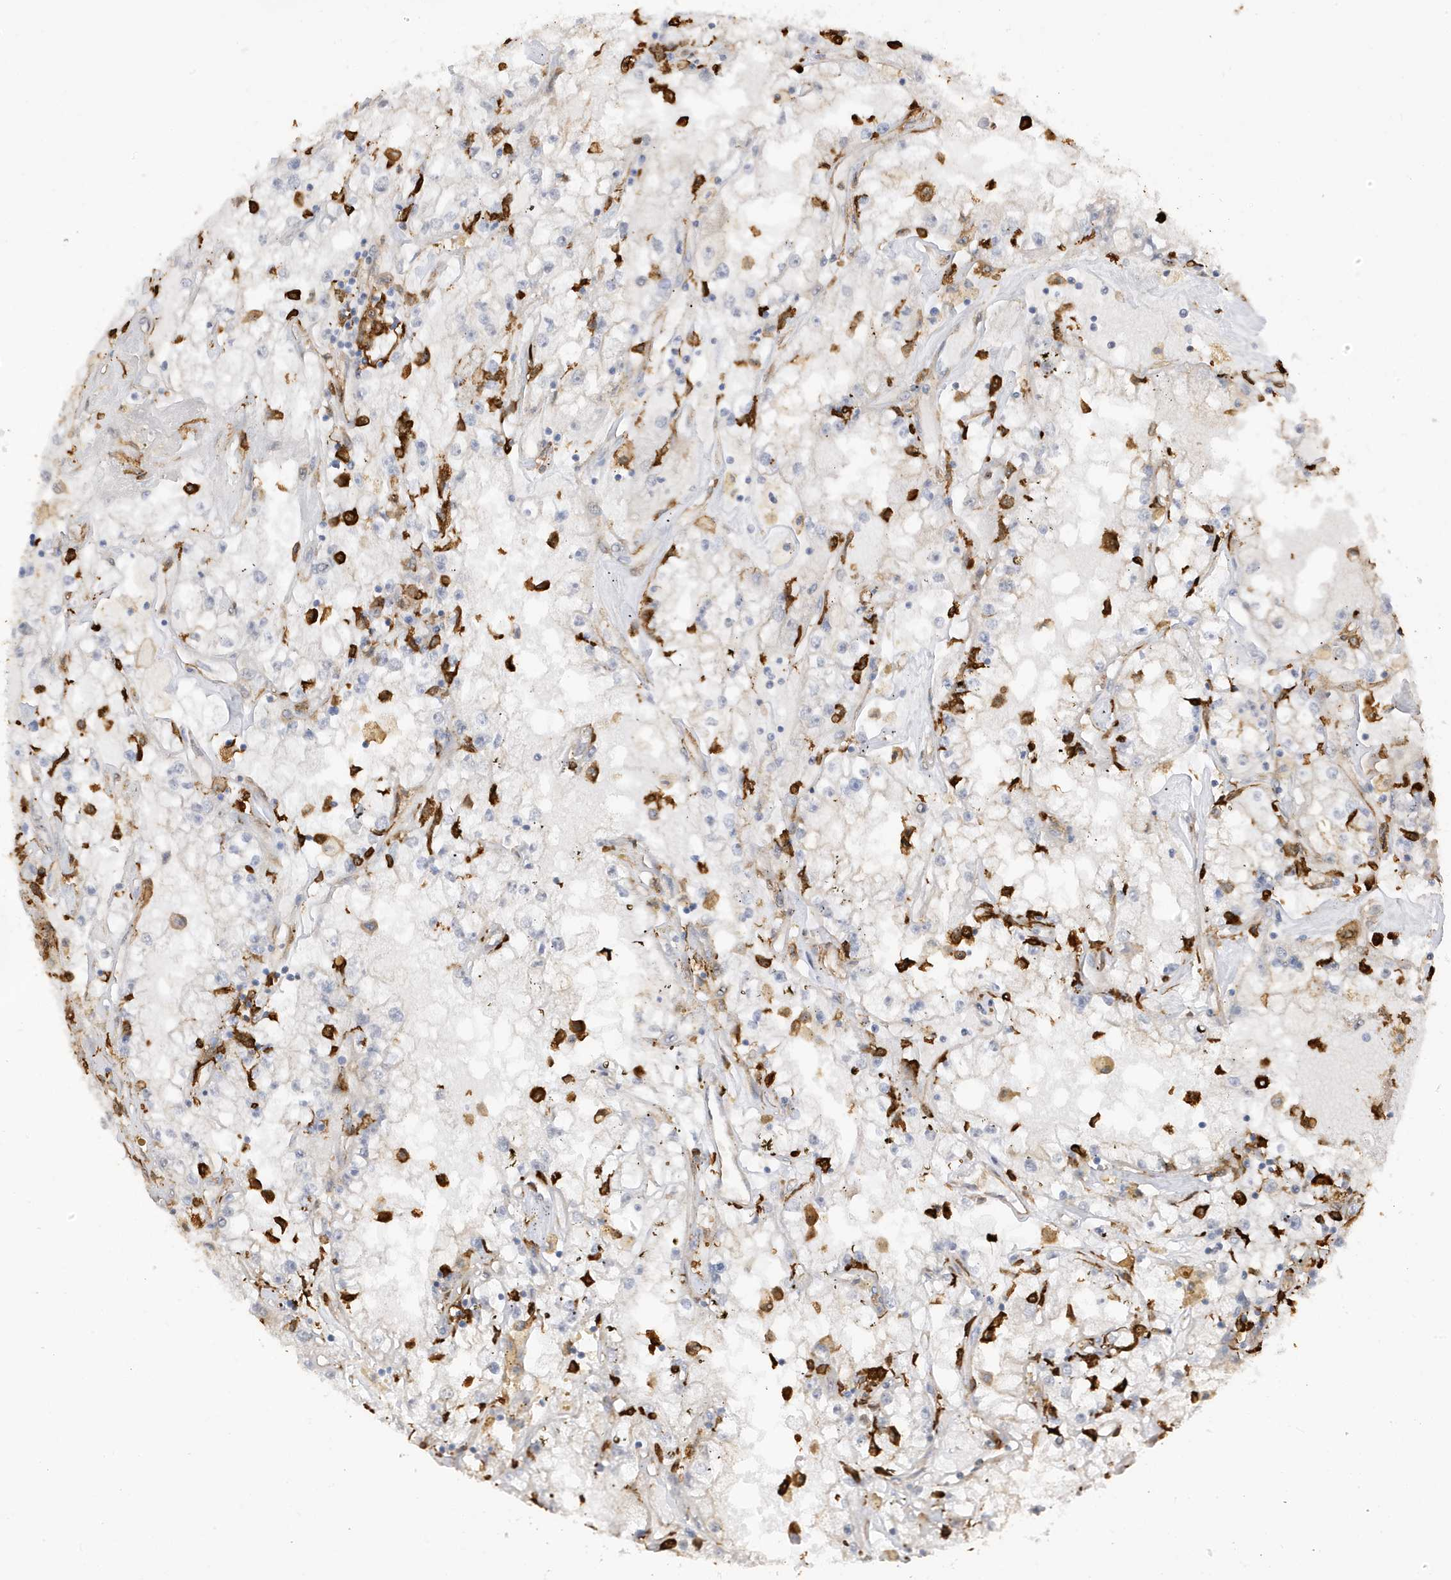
{"staining": {"intensity": "negative", "quantity": "none", "location": "none"}, "tissue": "renal cancer", "cell_type": "Tumor cells", "image_type": "cancer", "snomed": [{"axis": "morphology", "description": "Adenocarcinoma, NOS"}, {"axis": "topography", "description": "Kidney"}], "caption": "An immunohistochemistry micrograph of adenocarcinoma (renal) is shown. There is no staining in tumor cells of adenocarcinoma (renal).", "gene": "PHACTR2", "patient": {"sex": "male", "age": 56}}